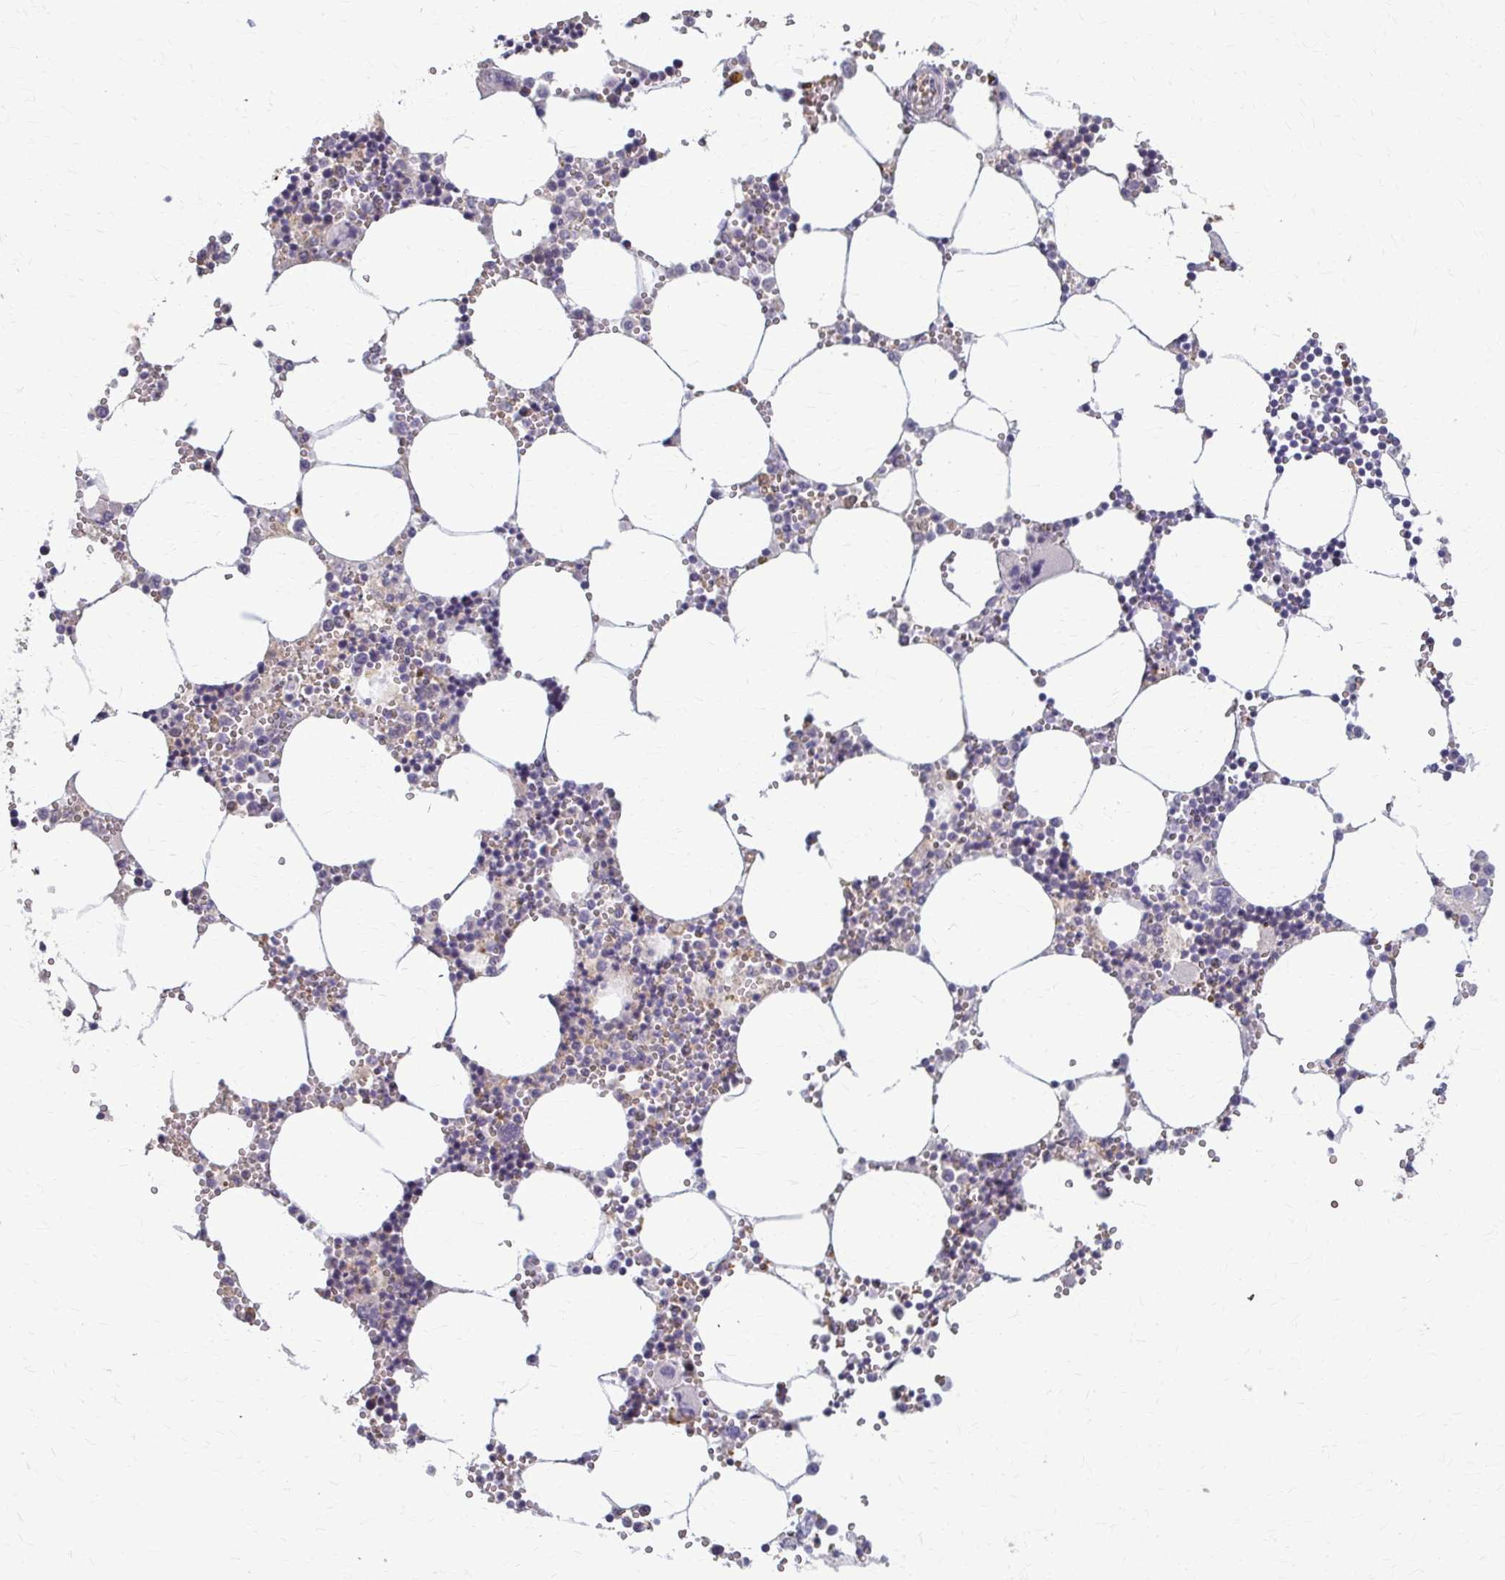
{"staining": {"intensity": "moderate", "quantity": "<25%", "location": "cytoplasmic/membranous"}, "tissue": "bone marrow", "cell_type": "Hematopoietic cells", "image_type": "normal", "snomed": [{"axis": "morphology", "description": "Normal tissue, NOS"}, {"axis": "topography", "description": "Bone marrow"}], "caption": "DAB immunohistochemical staining of unremarkable human bone marrow exhibits moderate cytoplasmic/membranous protein positivity in approximately <25% of hematopoietic cells.", "gene": "ZNF34", "patient": {"sex": "male", "age": 54}}